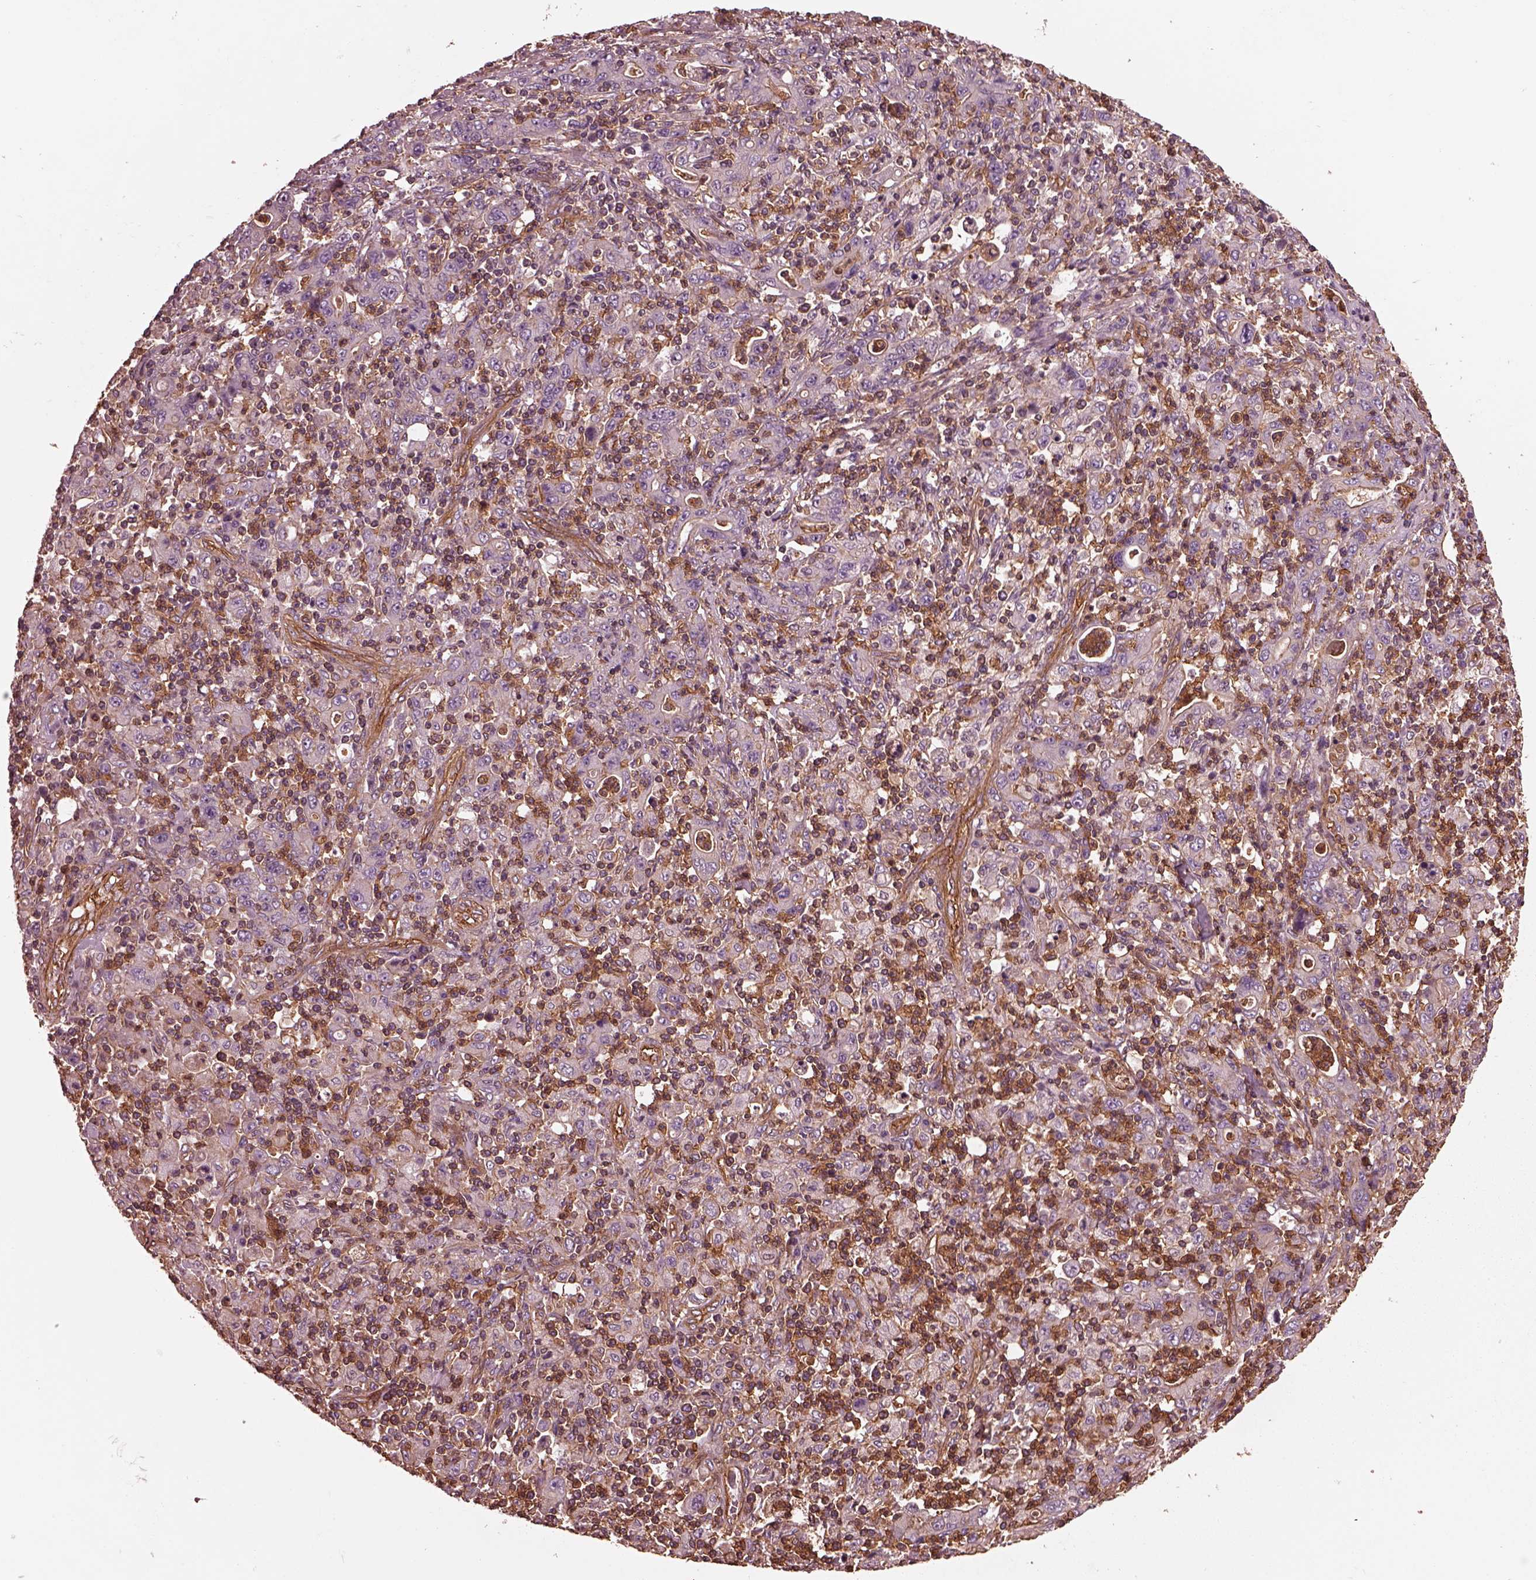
{"staining": {"intensity": "weak", "quantity": "25%-75%", "location": "cytoplasmic/membranous"}, "tissue": "stomach cancer", "cell_type": "Tumor cells", "image_type": "cancer", "snomed": [{"axis": "morphology", "description": "Adenocarcinoma, NOS"}, {"axis": "topography", "description": "Stomach, upper"}], "caption": "IHC micrograph of neoplastic tissue: adenocarcinoma (stomach) stained using IHC displays low levels of weak protein expression localized specifically in the cytoplasmic/membranous of tumor cells, appearing as a cytoplasmic/membranous brown color.", "gene": "MYL6", "patient": {"sex": "male", "age": 69}}